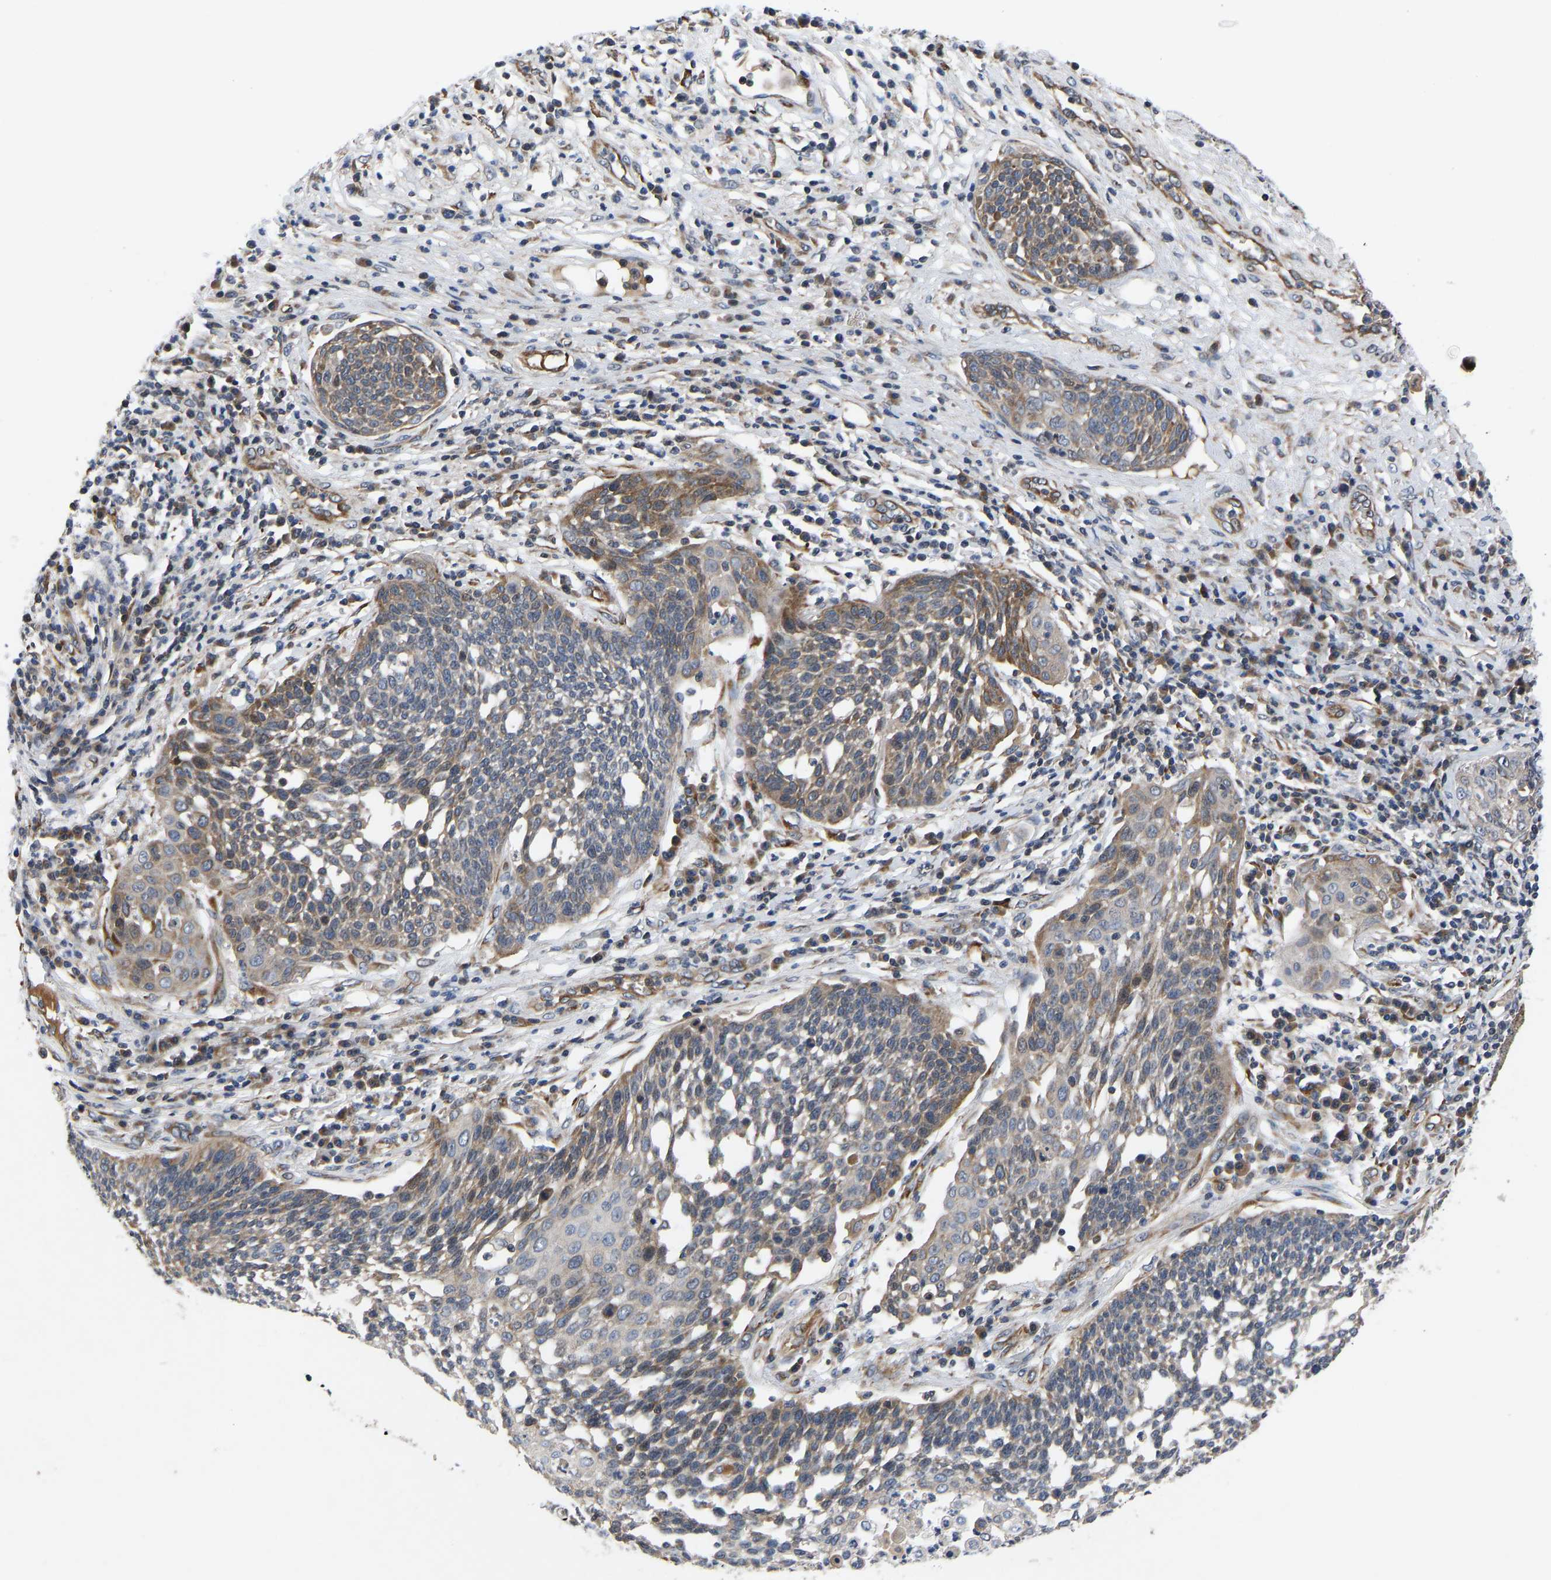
{"staining": {"intensity": "moderate", "quantity": "<25%", "location": "cytoplasmic/membranous"}, "tissue": "cervical cancer", "cell_type": "Tumor cells", "image_type": "cancer", "snomed": [{"axis": "morphology", "description": "Squamous cell carcinoma, NOS"}, {"axis": "topography", "description": "Cervix"}], "caption": "A high-resolution image shows immunohistochemistry staining of squamous cell carcinoma (cervical), which demonstrates moderate cytoplasmic/membranous staining in approximately <25% of tumor cells. Using DAB (3,3'-diaminobenzidine) (brown) and hematoxylin (blue) stains, captured at high magnification using brightfield microscopy.", "gene": "FRRS1", "patient": {"sex": "female", "age": 34}}